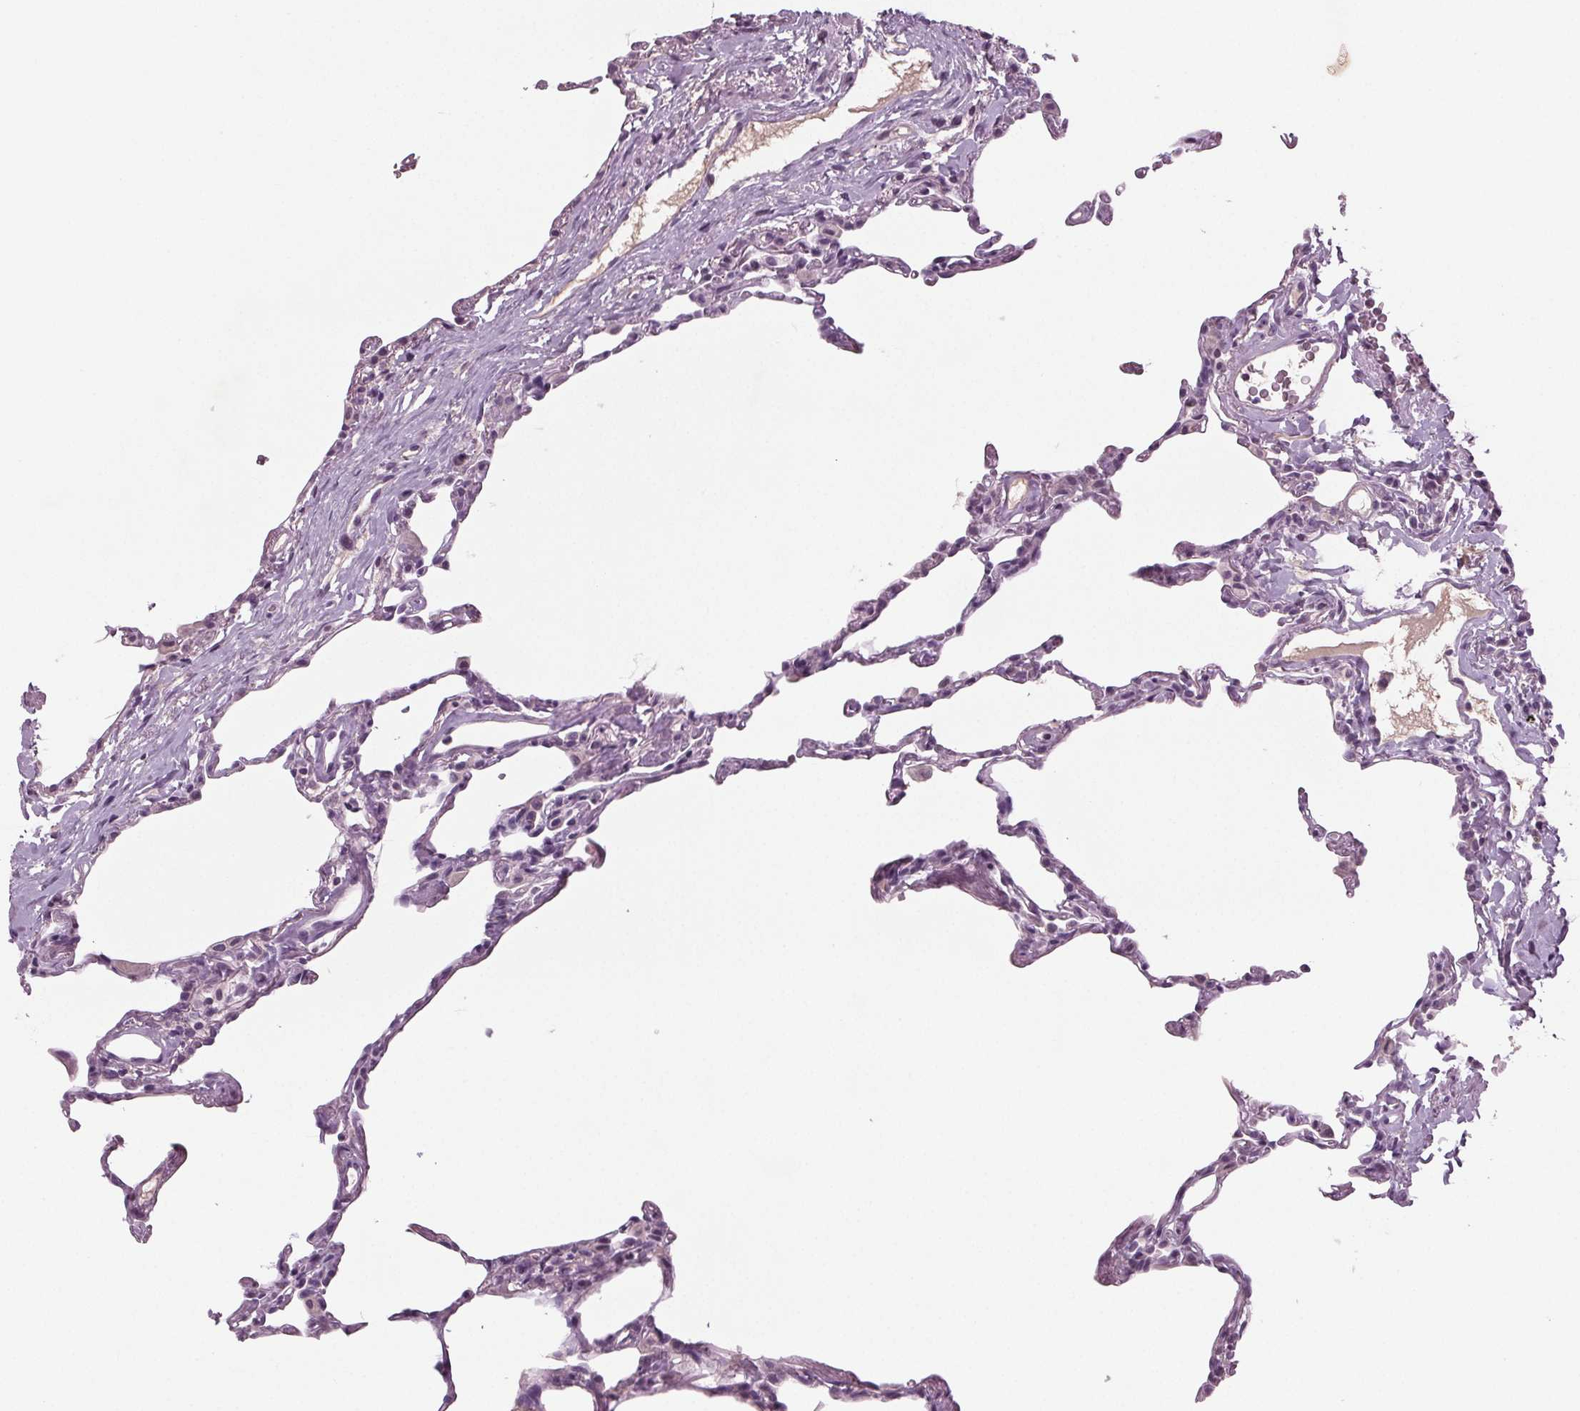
{"staining": {"intensity": "negative", "quantity": "none", "location": "none"}, "tissue": "lung", "cell_type": "Alveolar cells", "image_type": "normal", "snomed": [{"axis": "morphology", "description": "Normal tissue, NOS"}, {"axis": "topography", "description": "Lung"}], "caption": "Human lung stained for a protein using immunohistochemistry (IHC) exhibits no staining in alveolar cells.", "gene": "BHLHE22", "patient": {"sex": "female", "age": 57}}